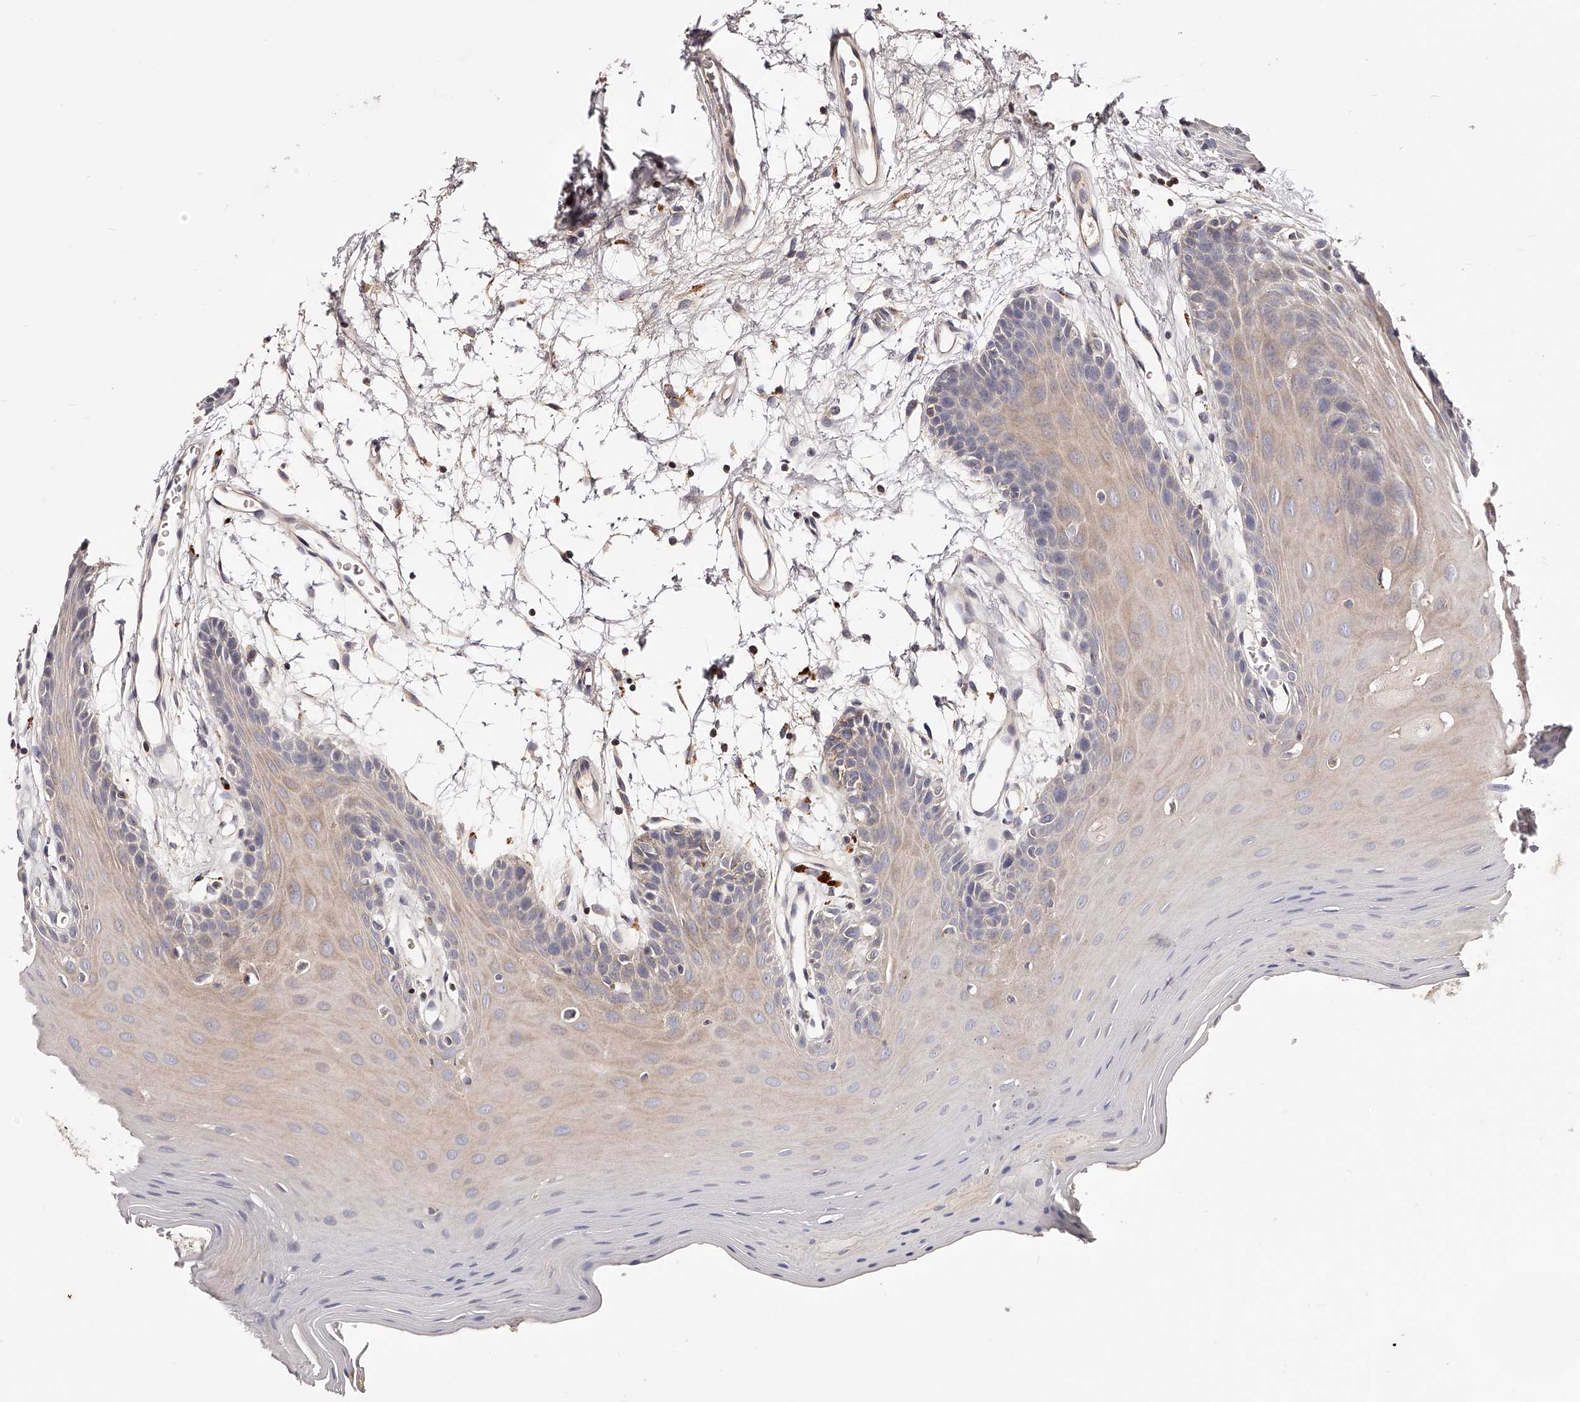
{"staining": {"intensity": "weak", "quantity": "<25%", "location": "cytoplasmic/membranous"}, "tissue": "oral mucosa", "cell_type": "Squamous epithelial cells", "image_type": "normal", "snomed": [{"axis": "morphology", "description": "Normal tissue, NOS"}, {"axis": "morphology", "description": "Squamous cell carcinoma, NOS"}, {"axis": "topography", "description": "Skeletal muscle"}, {"axis": "topography", "description": "Oral tissue"}, {"axis": "topography", "description": "Salivary gland"}, {"axis": "topography", "description": "Head-Neck"}], "caption": "This is an immunohistochemistry image of unremarkable oral mucosa. There is no staining in squamous epithelial cells.", "gene": "PHACTR1", "patient": {"sex": "male", "age": 54}}